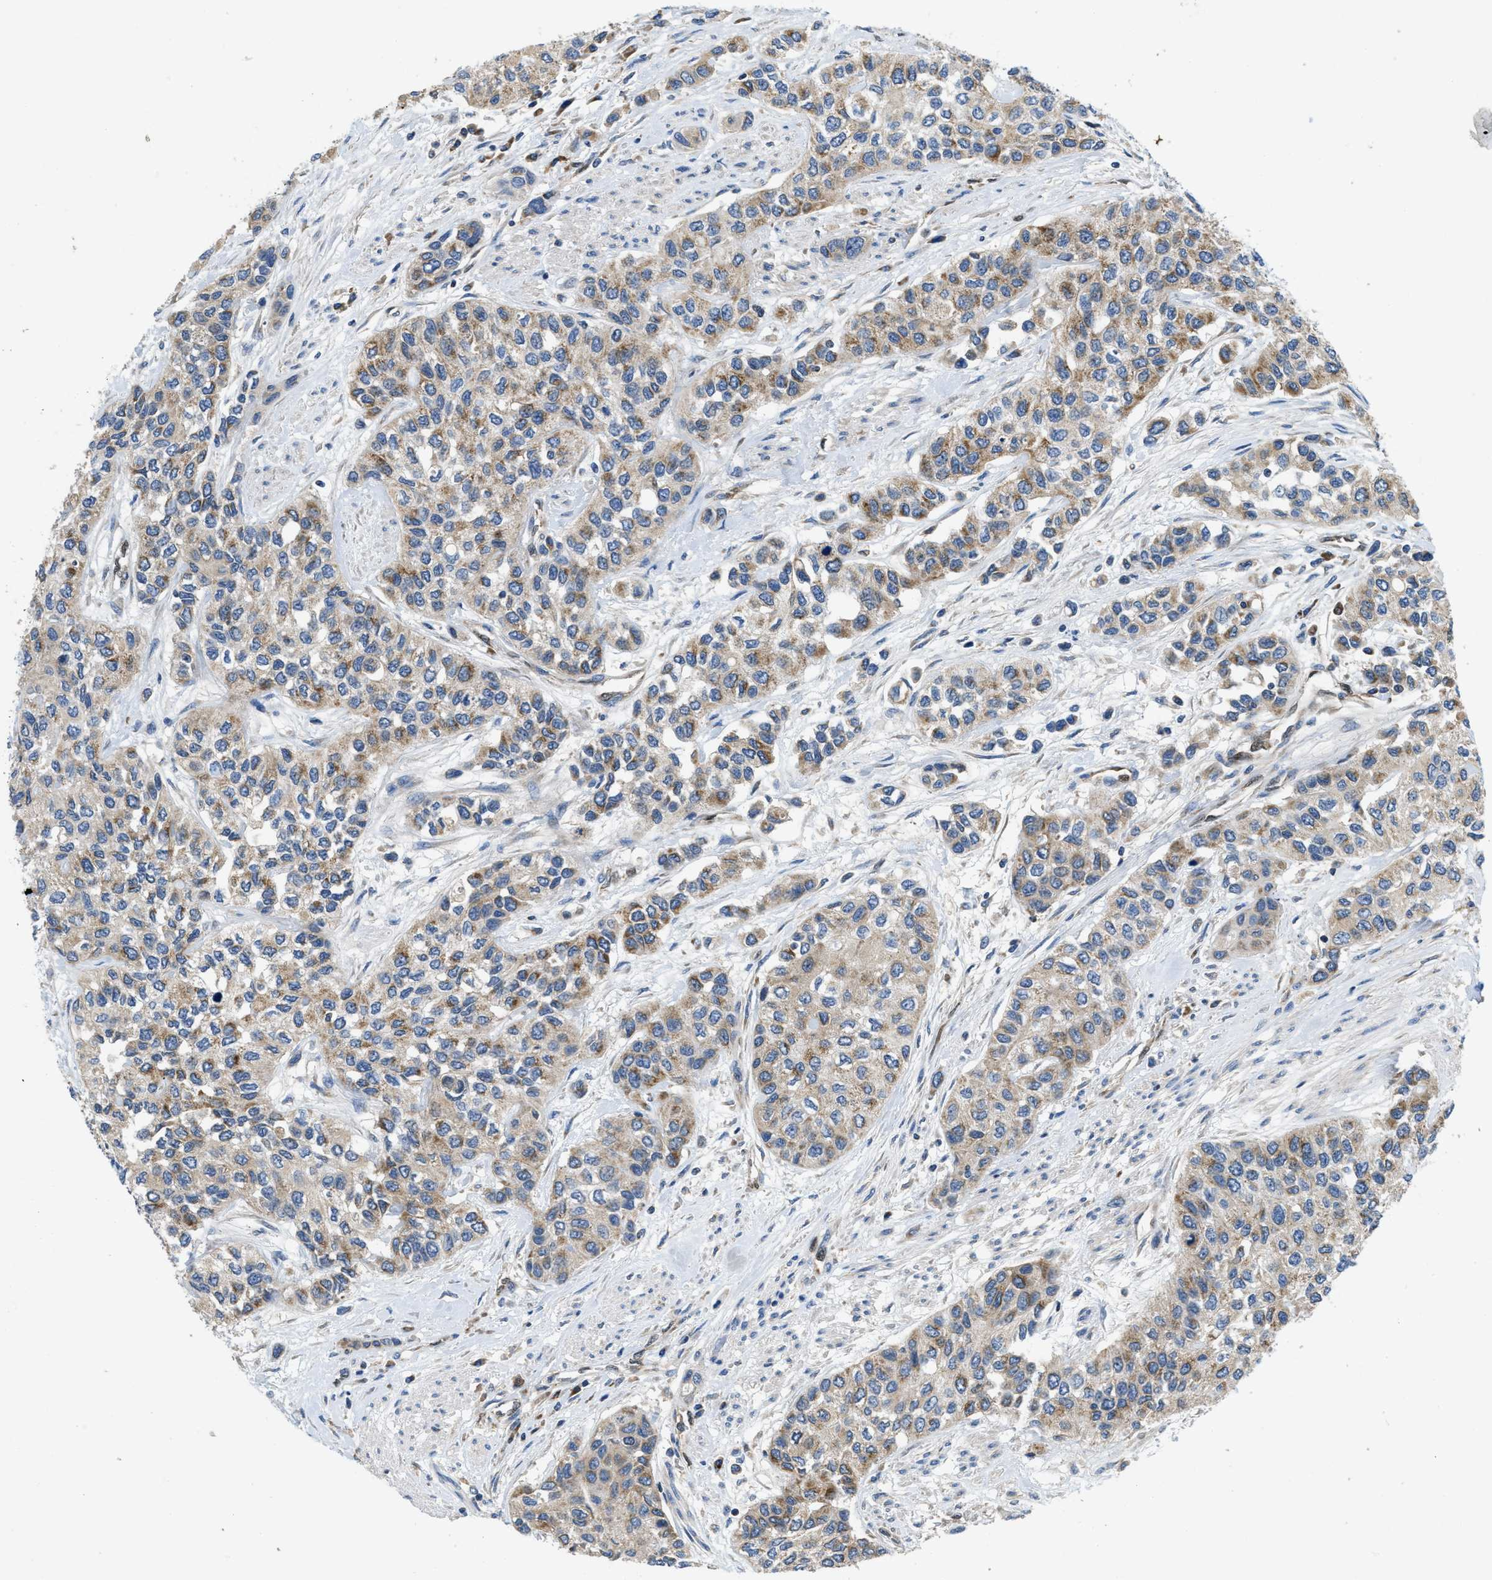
{"staining": {"intensity": "moderate", "quantity": ">75%", "location": "cytoplasmic/membranous"}, "tissue": "urothelial cancer", "cell_type": "Tumor cells", "image_type": "cancer", "snomed": [{"axis": "morphology", "description": "Urothelial carcinoma, High grade"}, {"axis": "topography", "description": "Urinary bladder"}], "caption": "Urothelial cancer stained with immunohistochemistry reveals moderate cytoplasmic/membranous staining in about >75% of tumor cells. (Brightfield microscopy of DAB IHC at high magnification).", "gene": "PNKD", "patient": {"sex": "female", "age": 56}}